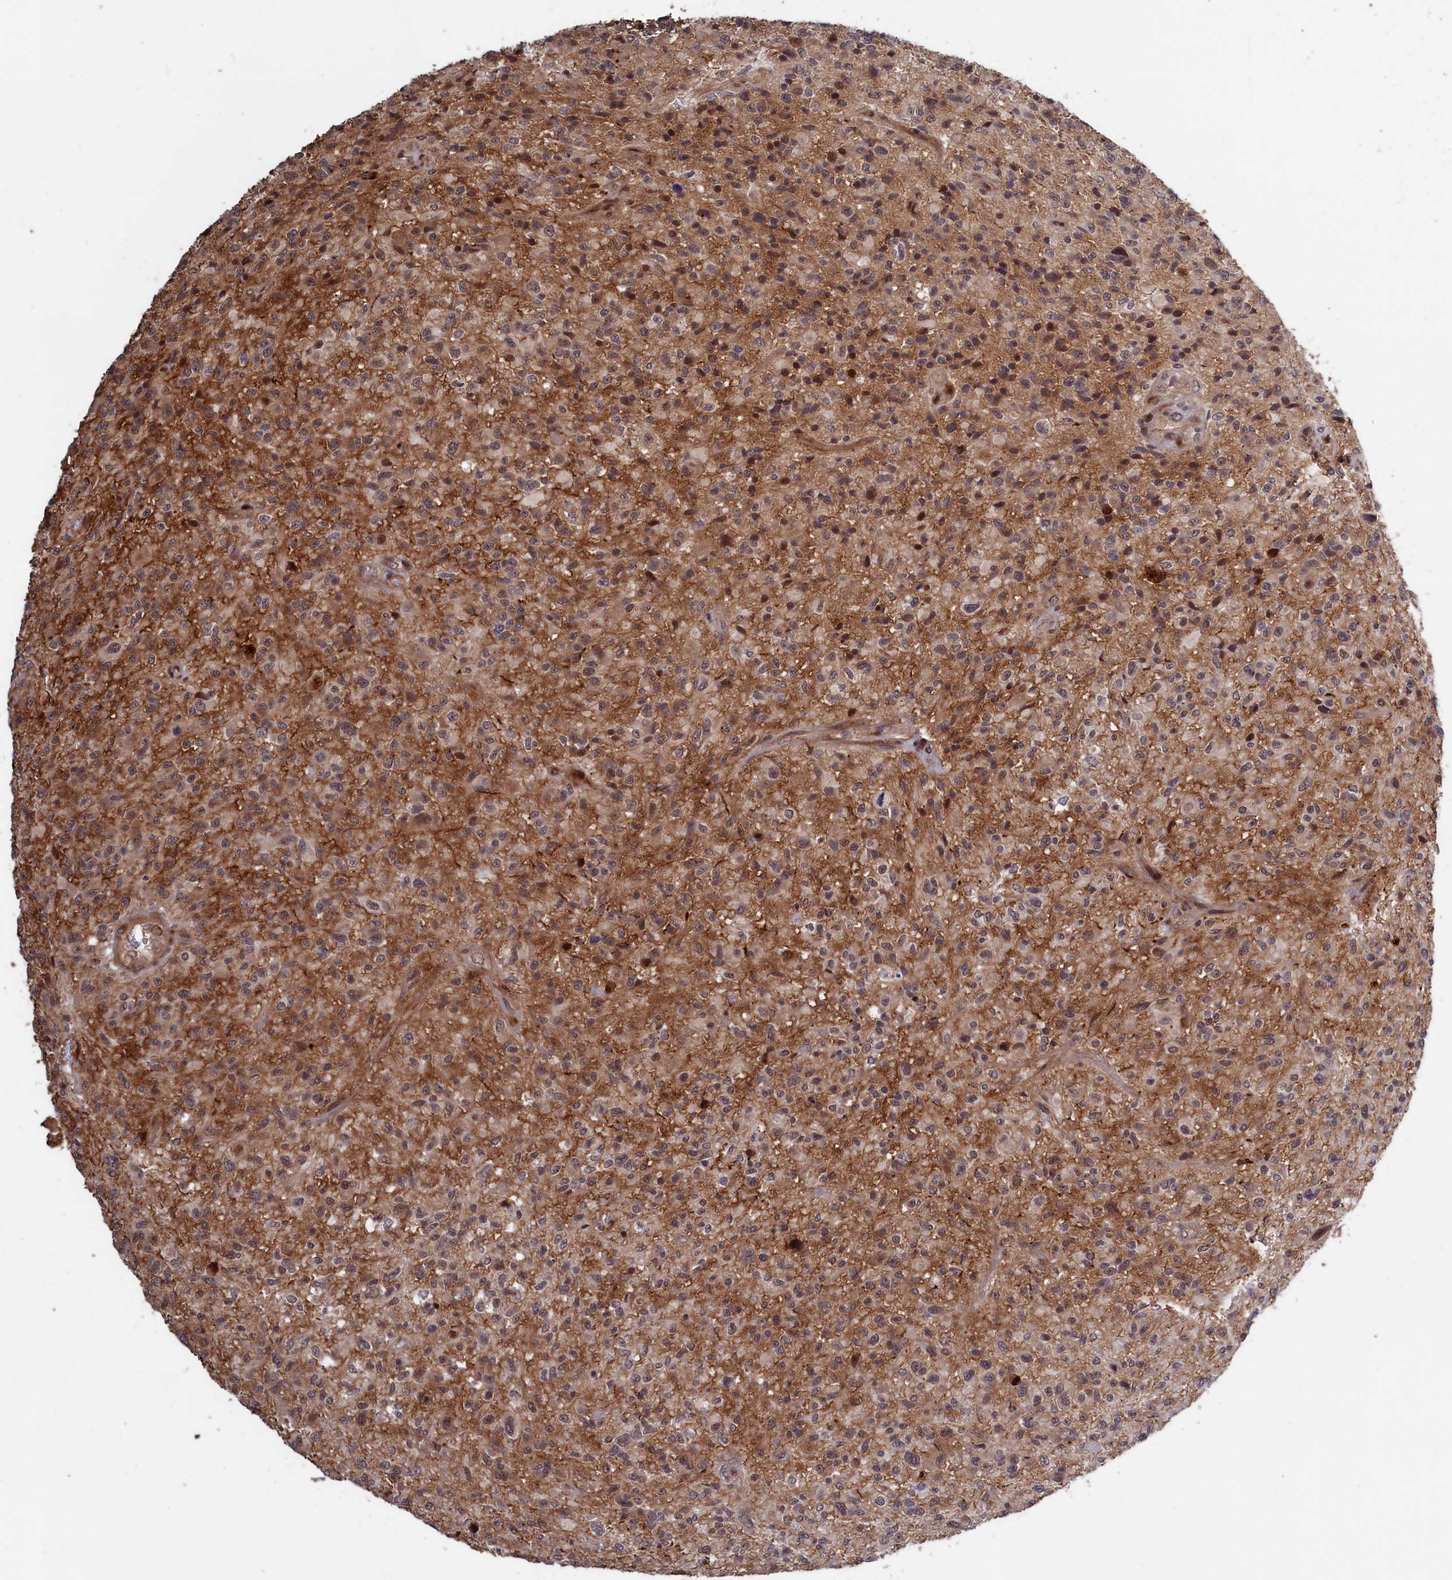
{"staining": {"intensity": "weak", "quantity": "<25%", "location": "nuclear"}, "tissue": "glioma", "cell_type": "Tumor cells", "image_type": "cancer", "snomed": [{"axis": "morphology", "description": "Glioma, malignant, High grade"}, {"axis": "topography", "description": "Brain"}], "caption": "The immunohistochemistry (IHC) histopathology image has no significant staining in tumor cells of high-grade glioma (malignant) tissue.", "gene": "LSG1", "patient": {"sex": "male", "age": 47}}